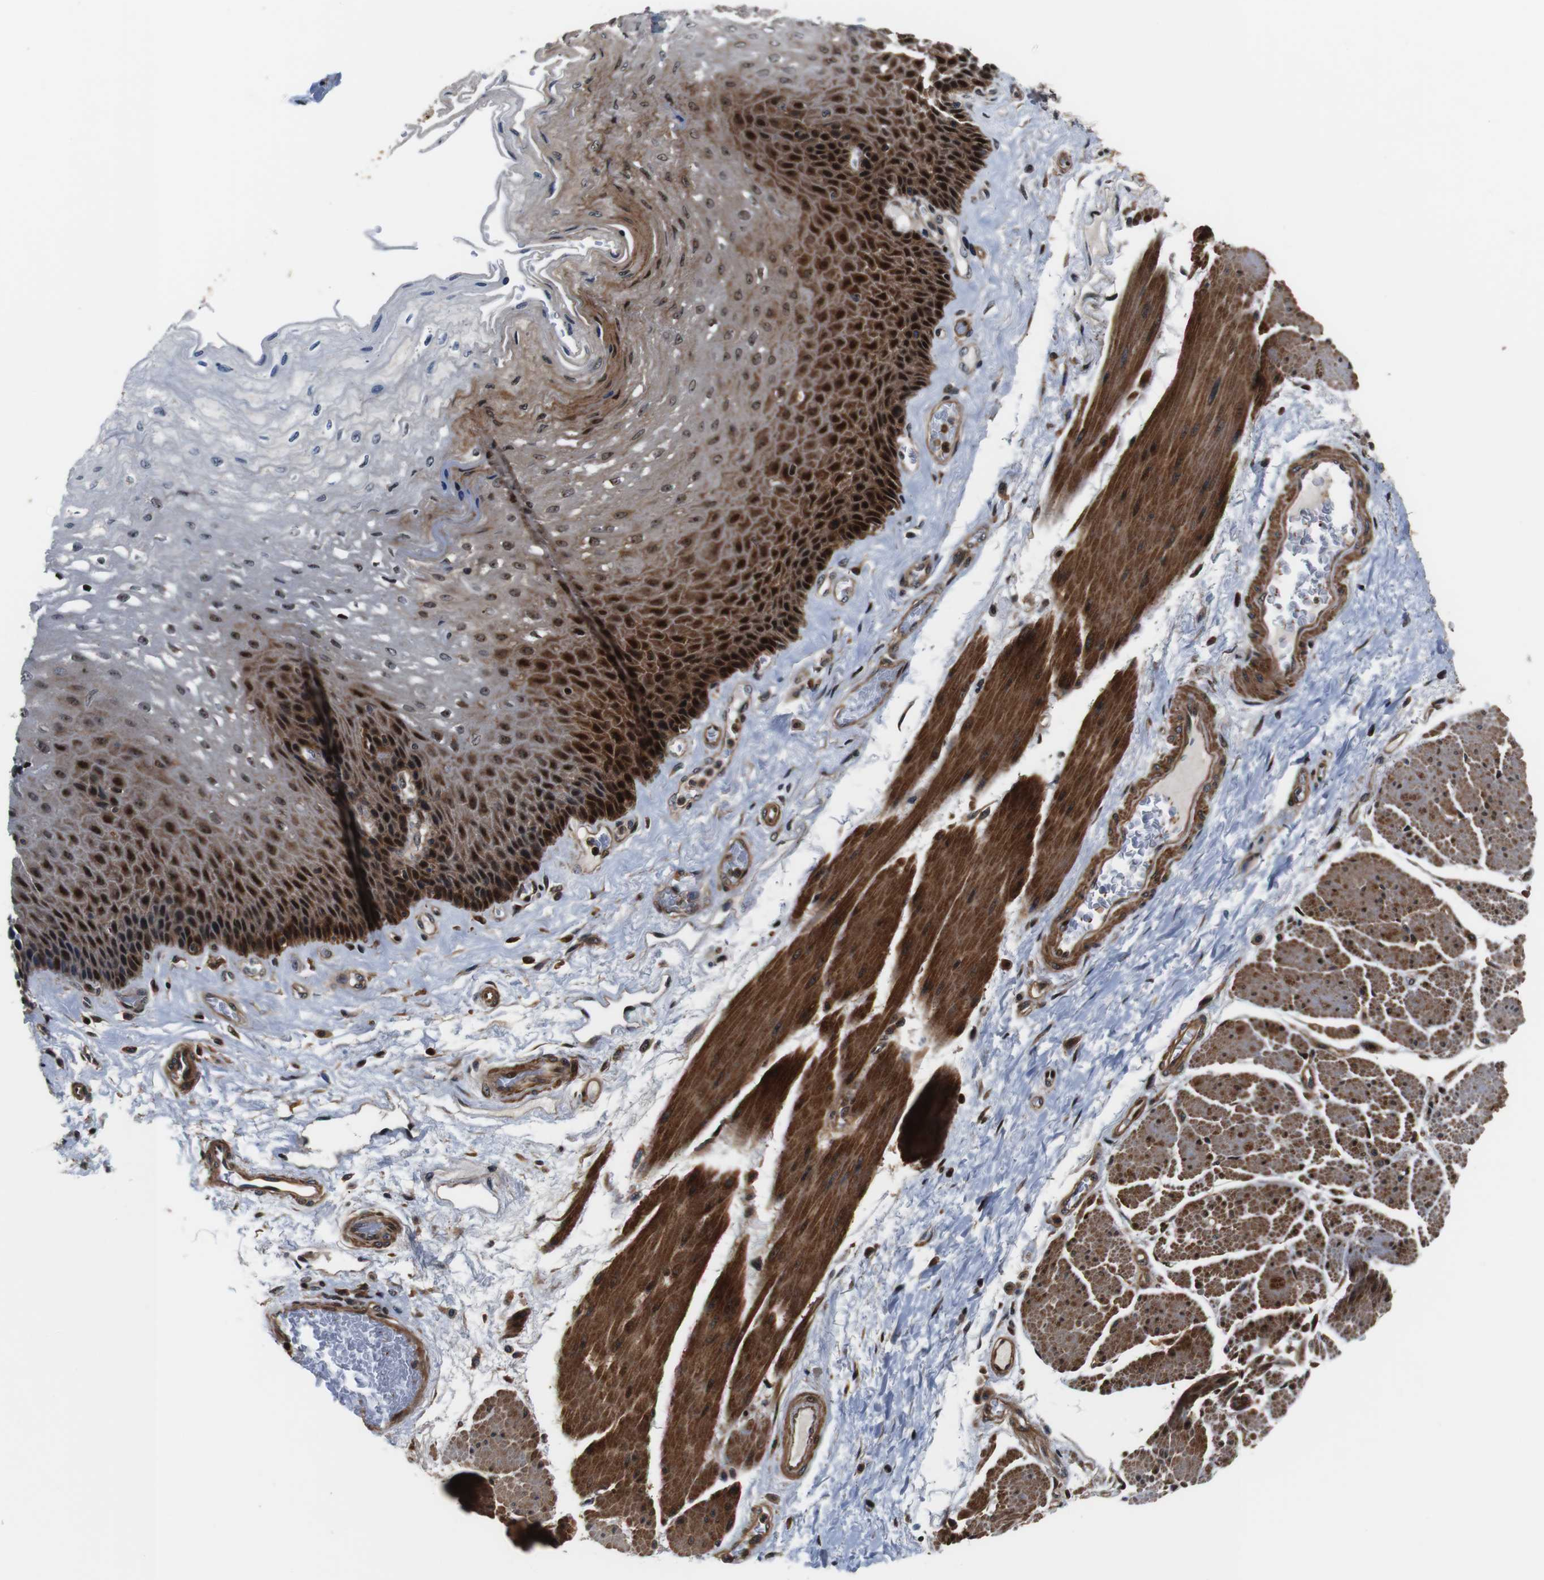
{"staining": {"intensity": "strong", "quantity": ">75%", "location": "cytoplasmic/membranous,nuclear"}, "tissue": "esophagus", "cell_type": "Squamous epithelial cells", "image_type": "normal", "snomed": [{"axis": "morphology", "description": "Normal tissue, NOS"}, {"axis": "topography", "description": "Esophagus"}], "caption": "Immunohistochemical staining of normal human esophagus demonstrates >75% levels of strong cytoplasmic/membranous,nuclear protein staining in about >75% of squamous epithelial cells. The protein is shown in brown color, while the nuclei are stained blue.", "gene": "LRP4", "patient": {"sex": "female", "age": 72}}